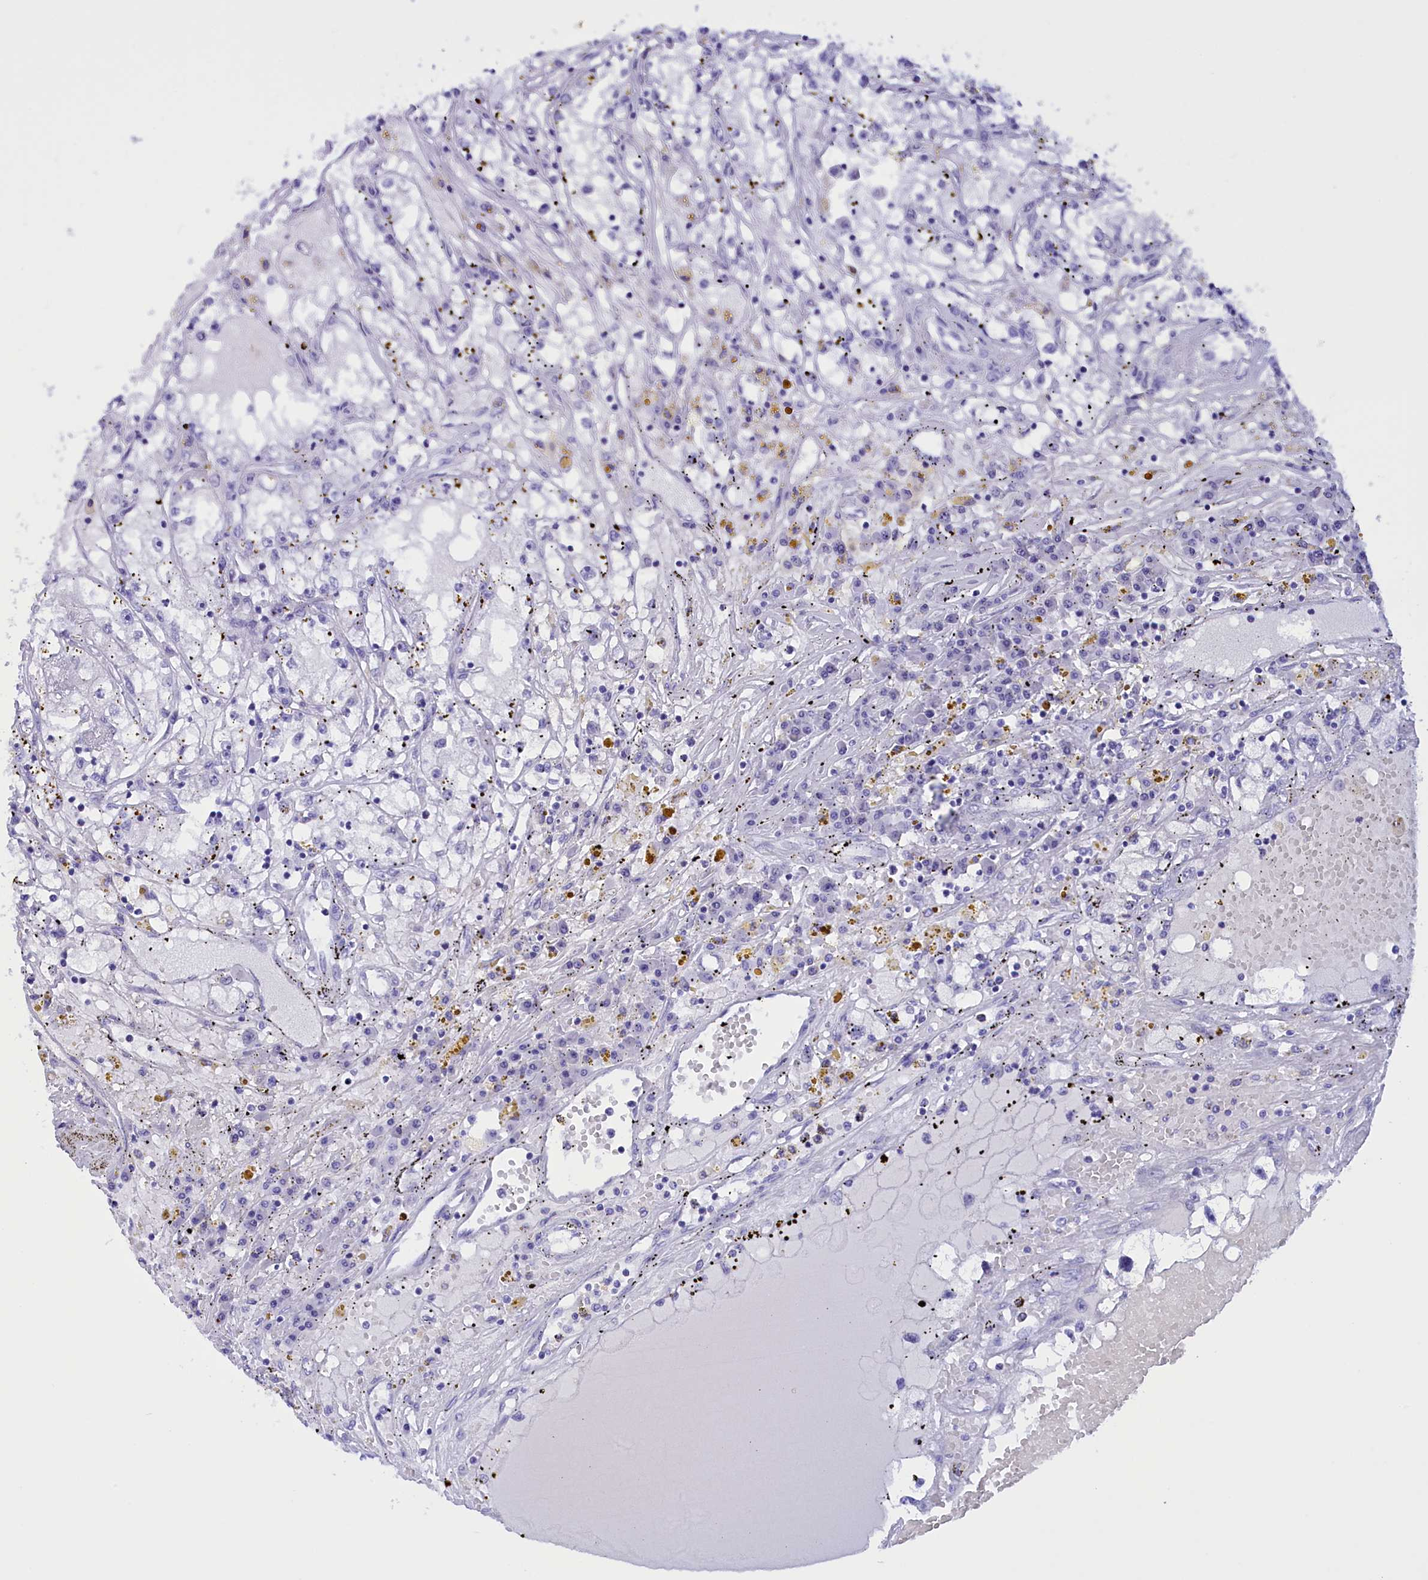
{"staining": {"intensity": "negative", "quantity": "none", "location": "none"}, "tissue": "renal cancer", "cell_type": "Tumor cells", "image_type": "cancer", "snomed": [{"axis": "morphology", "description": "Adenocarcinoma, NOS"}, {"axis": "topography", "description": "Kidney"}], "caption": "High power microscopy photomicrograph of an IHC image of renal adenocarcinoma, revealing no significant staining in tumor cells.", "gene": "BRI3", "patient": {"sex": "male", "age": 56}}